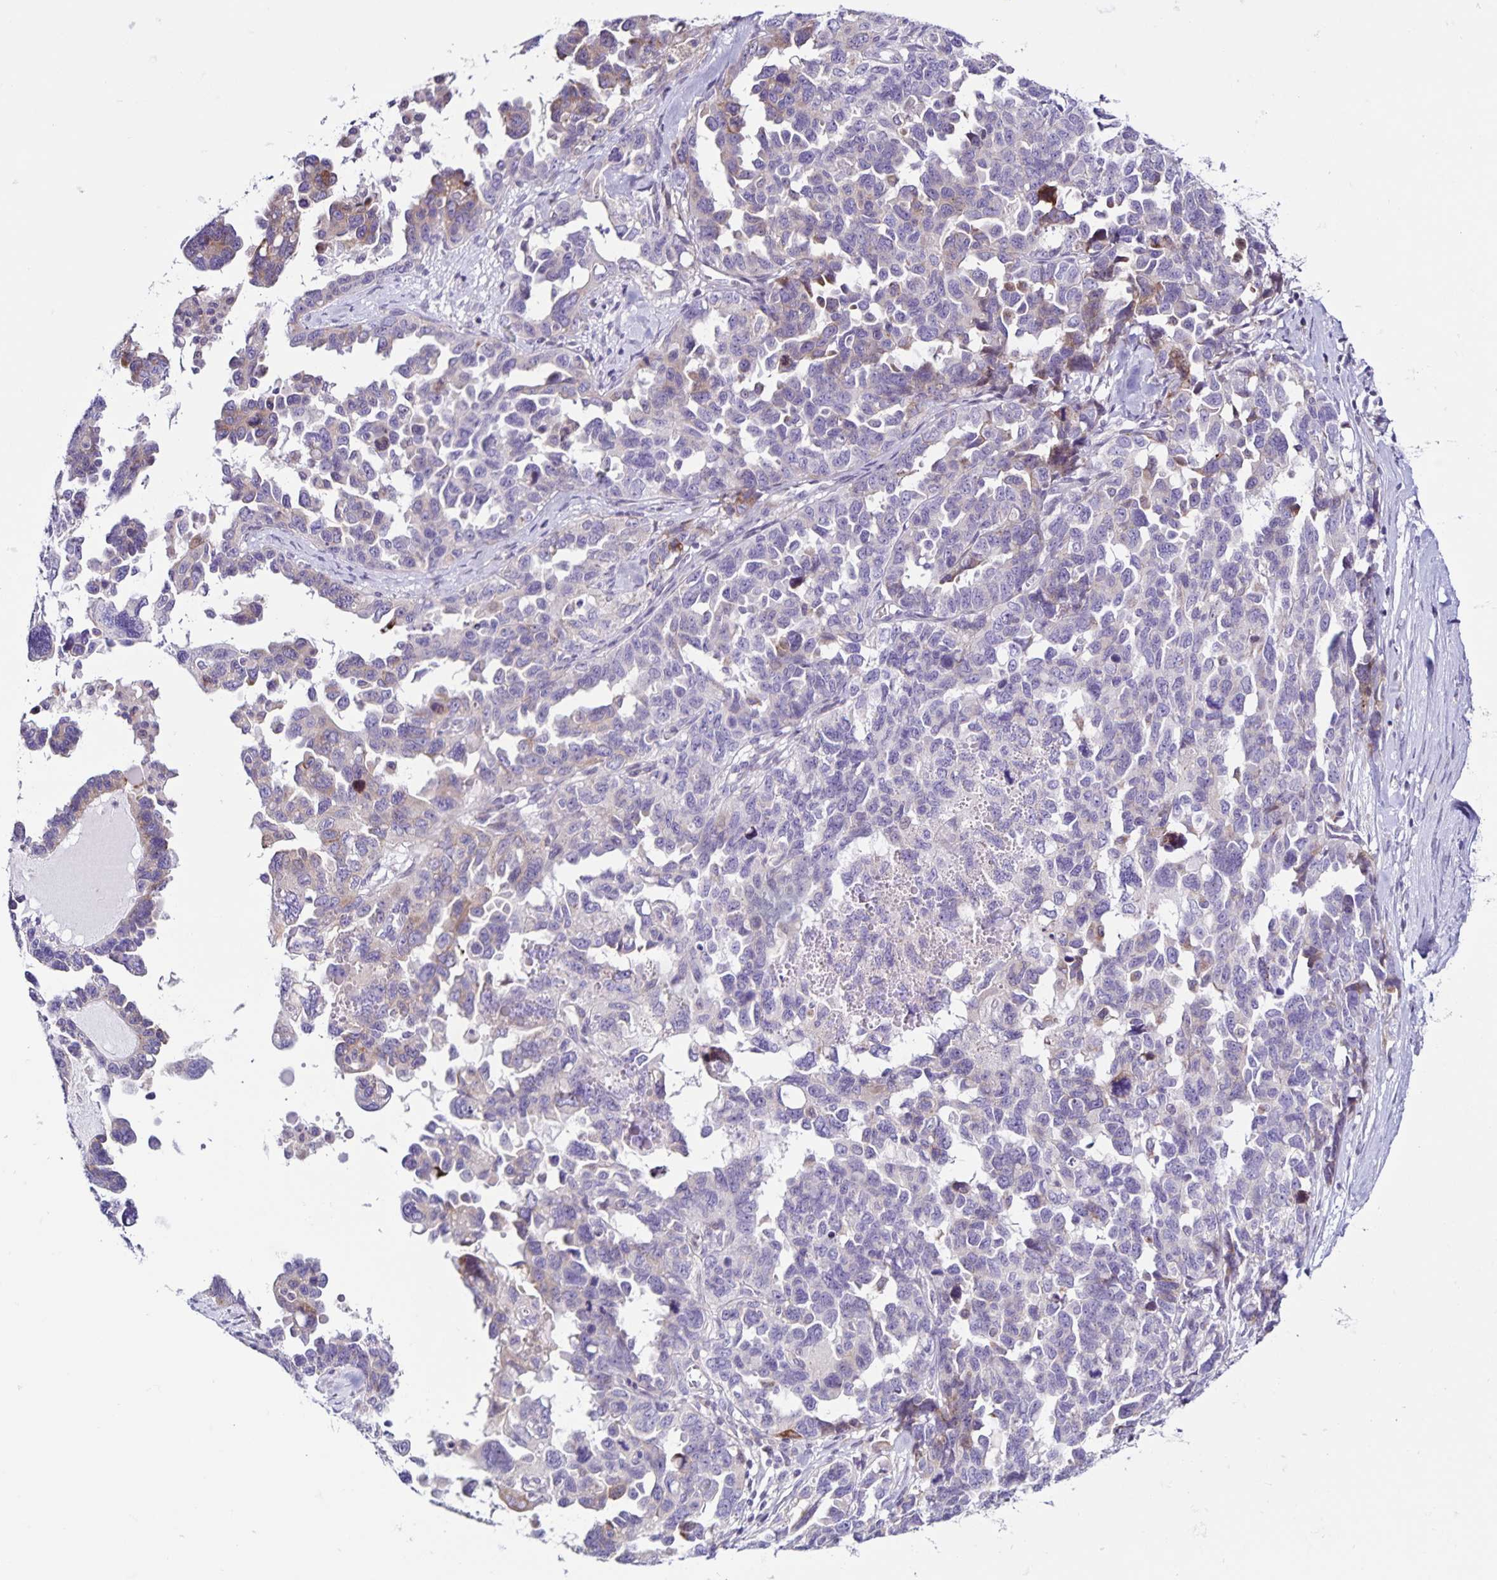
{"staining": {"intensity": "negative", "quantity": "none", "location": "none"}, "tissue": "ovarian cancer", "cell_type": "Tumor cells", "image_type": "cancer", "snomed": [{"axis": "morphology", "description": "Cystadenocarcinoma, serous, NOS"}, {"axis": "topography", "description": "Ovary"}], "caption": "Ovarian serous cystadenocarcinoma was stained to show a protein in brown. There is no significant positivity in tumor cells.", "gene": "RNFT2", "patient": {"sex": "female", "age": 69}}